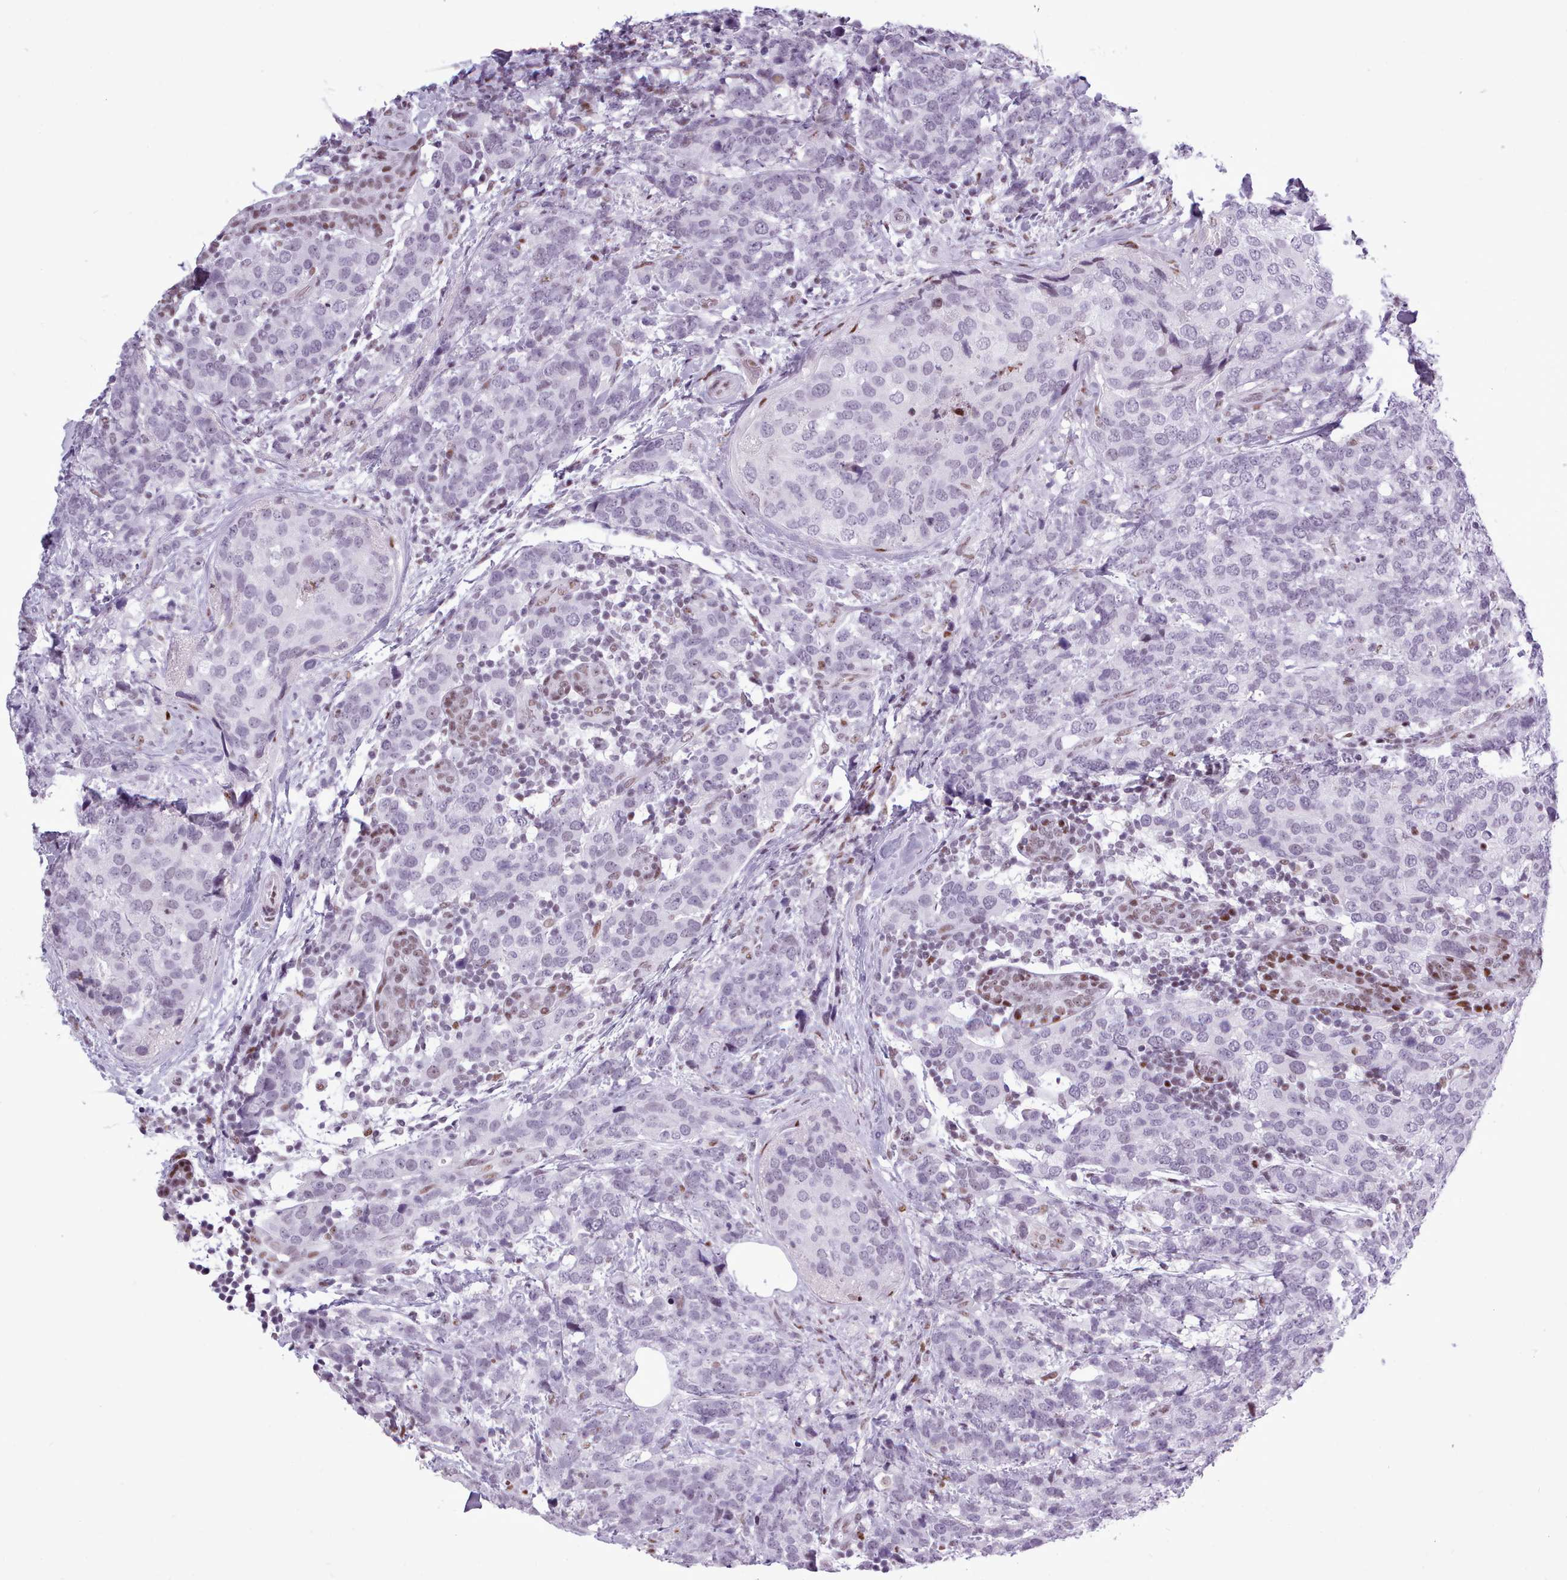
{"staining": {"intensity": "negative", "quantity": "none", "location": "none"}, "tissue": "breast cancer", "cell_type": "Tumor cells", "image_type": "cancer", "snomed": [{"axis": "morphology", "description": "Lobular carcinoma"}, {"axis": "topography", "description": "Breast"}], "caption": "The immunohistochemistry (IHC) histopathology image has no significant positivity in tumor cells of breast cancer (lobular carcinoma) tissue. The staining was performed using DAB to visualize the protein expression in brown, while the nuclei were stained in blue with hematoxylin (Magnification: 20x).", "gene": "SRSF4", "patient": {"sex": "female", "age": 59}}